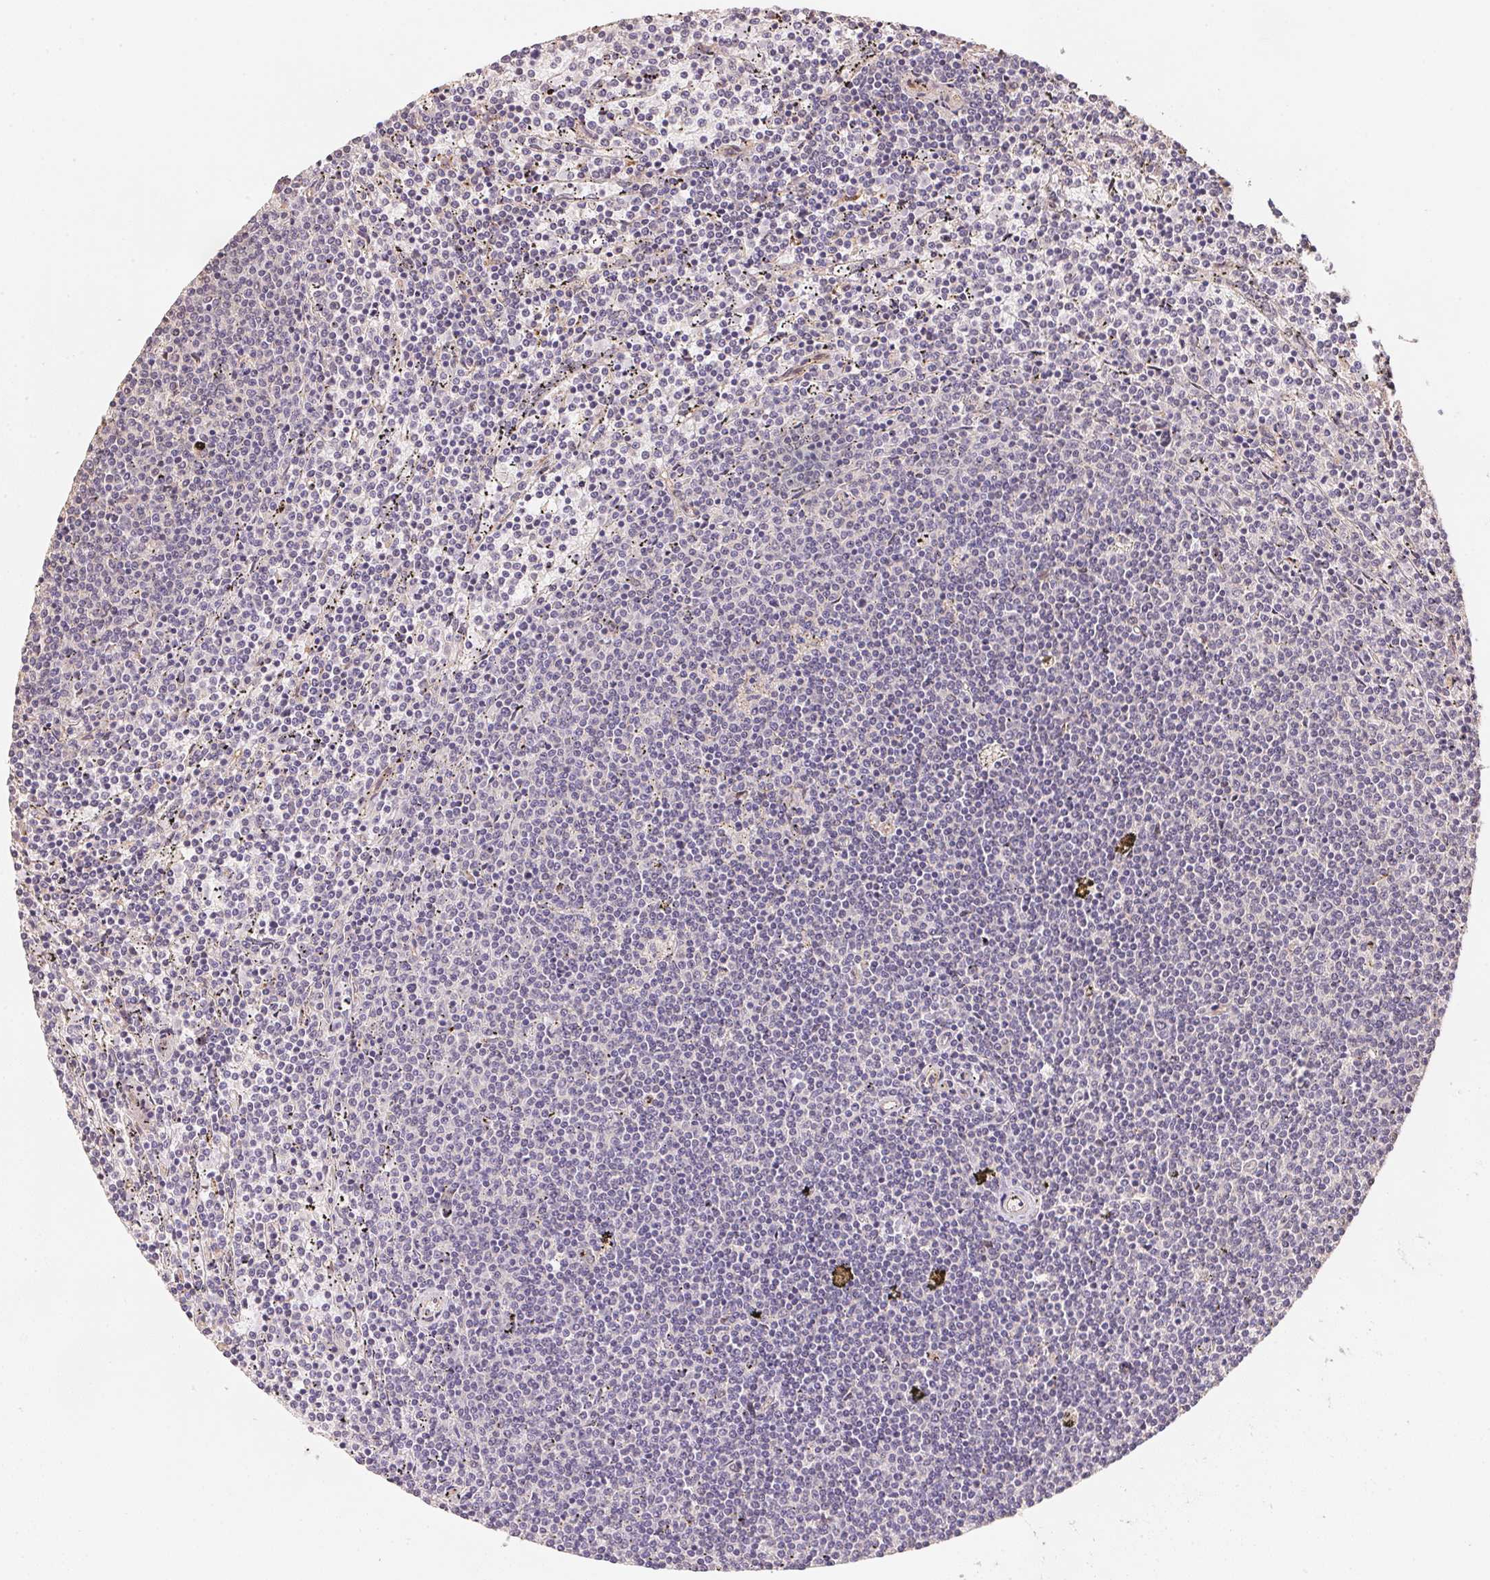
{"staining": {"intensity": "negative", "quantity": "none", "location": "none"}, "tissue": "lymphoma", "cell_type": "Tumor cells", "image_type": "cancer", "snomed": [{"axis": "morphology", "description": "Malignant lymphoma, non-Hodgkin's type, Low grade"}, {"axis": "topography", "description": "Spleen"}], "caption": "Histopathology image shows no significant protein staining in tumor cells of lymphoma.", "gene": "TMEM222", "patient": {"sex": "female", "age": 50}}